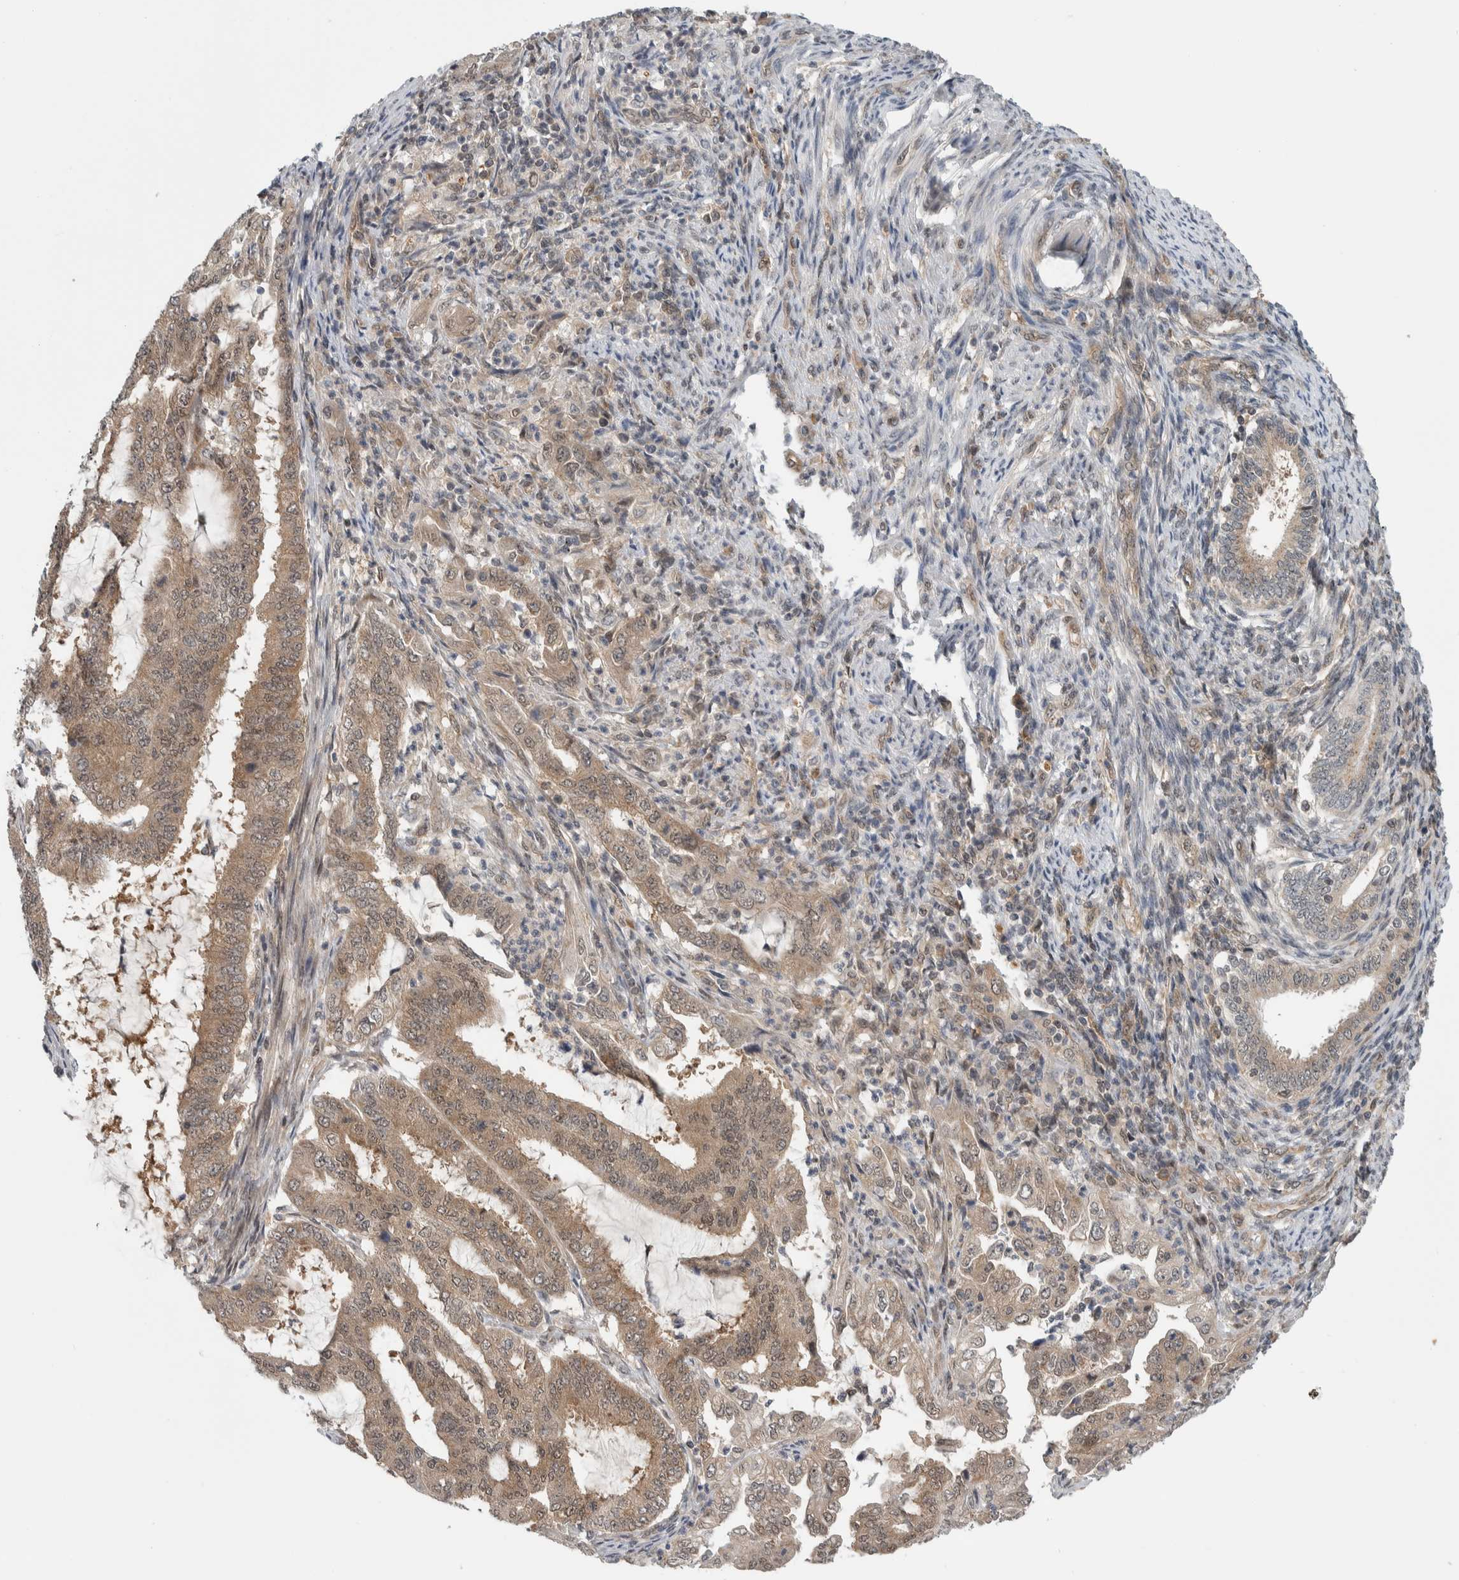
{"staining": {"intensity": "weak", "quantity": ">75%", "location": "cytoplasmic/membranous"}, "tissue": "endometrial cancer", "cell_type": "Tumor cells", "image_type": "cancer", "snomed": [{"axis": "morphology", "description": "Adenocarcinoma, NOS"}, {"axis": "topography", "description": "Endometrium"}], "caption": "High-power microscopy captured an immunohistochemistry (IHC) histopathology image of adenocarcinoma (endometrial), revealing weak cytoplasmic/membranous positivity in approximately >75% of tumor cells. (Brightfield microscopy of DAB IHC at high magnification).", "gene": "CCDC43", "patient": {"sex": "female", "age": 51}}